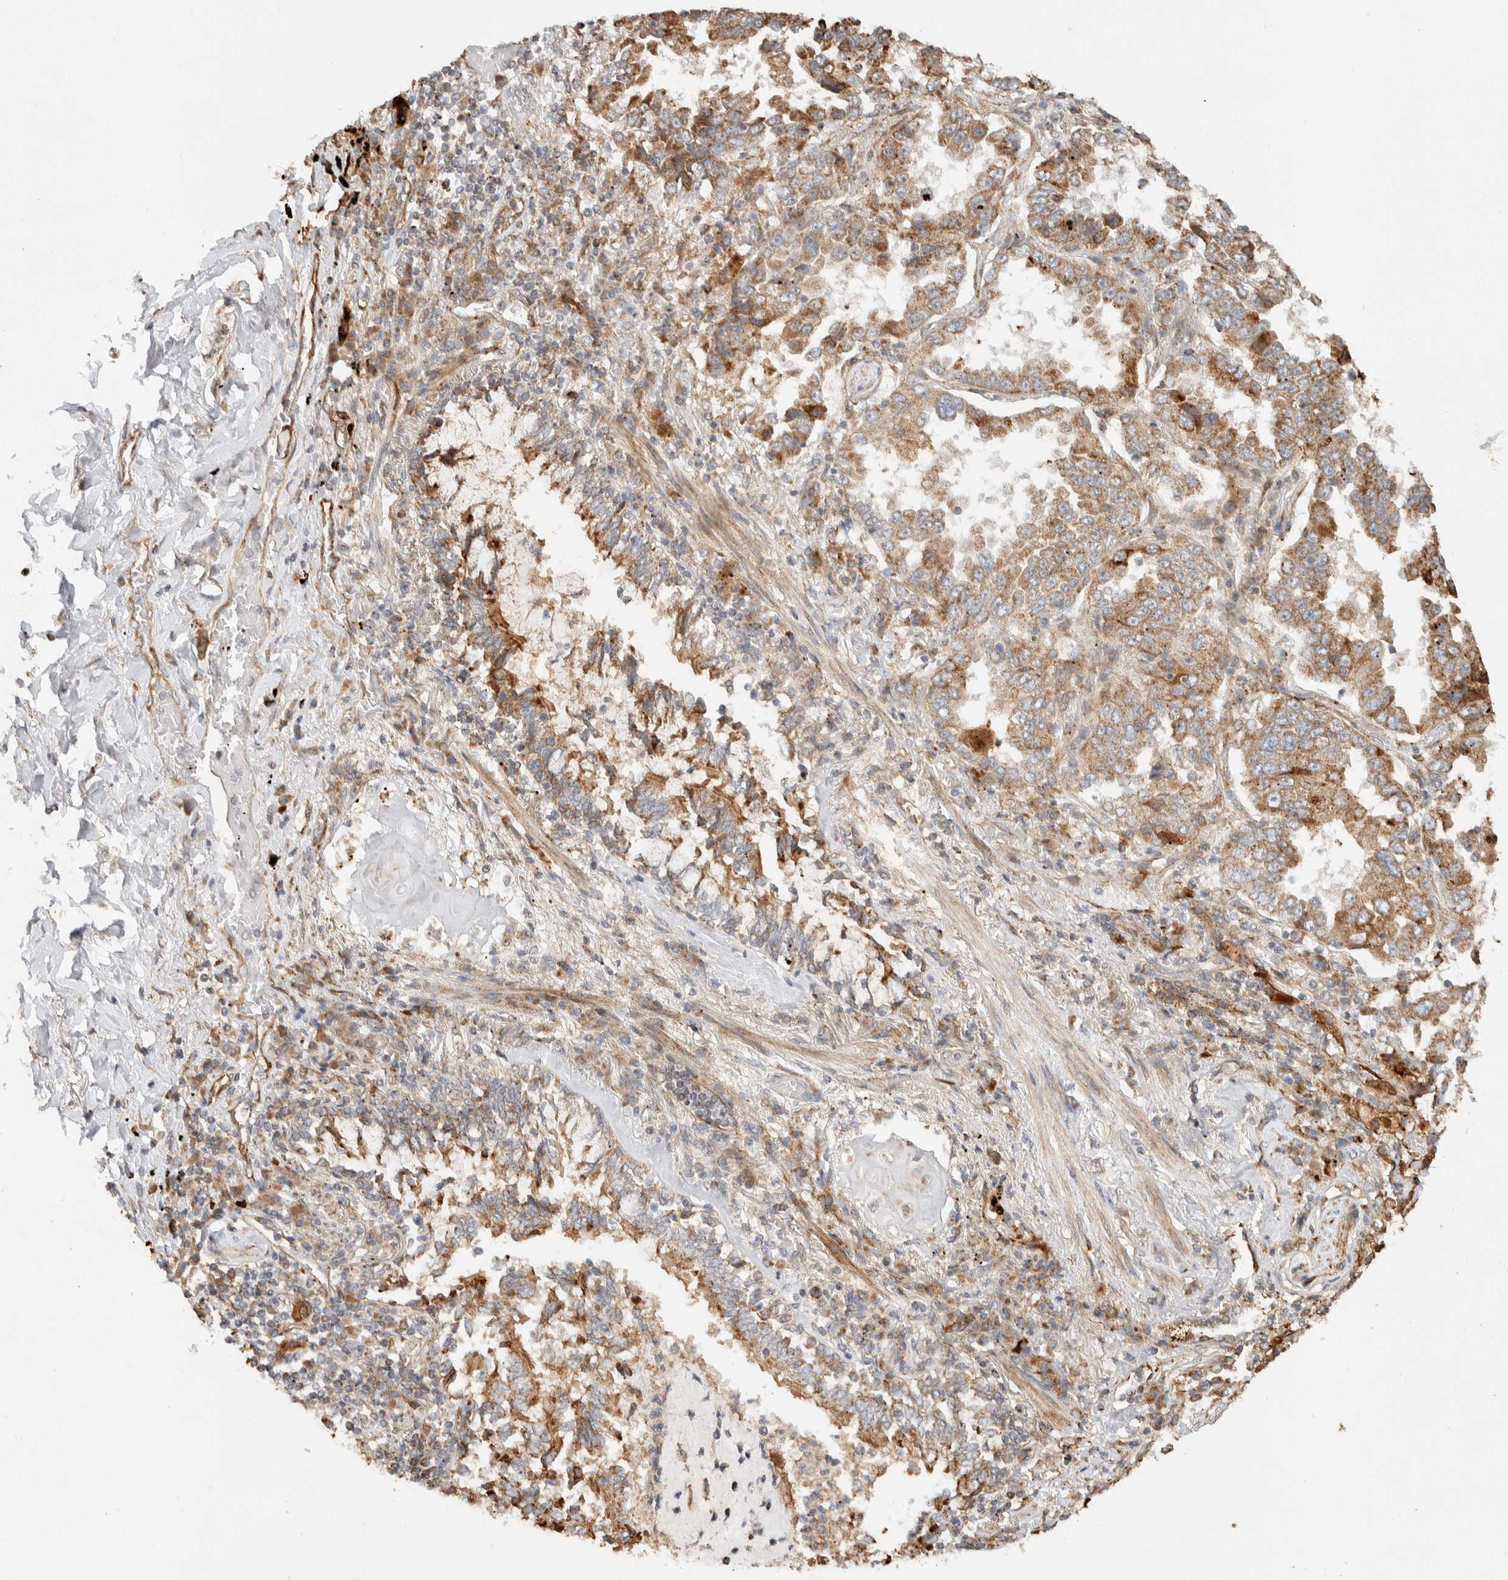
{"staining": {"intensity": "moderate", "quantity": ">75%", "location": "cytoplasmic/membranous"}, "tissue": "lung cancer", "cell_type": "Tumor cells", "image_type": "cancer", "snomed": [{"axis": "morphology", "description": "Adenocarcinoma, NOS"}, {"axis": "topography", "description": "Lung"}], "caption": "Lung cancer stained with a brown dye shows moderate cytoplasmic/membranous positive staining in about >75% of tumor cells.", "gene": "KIF9", "patient": {"sex": "female", "age": 51}}